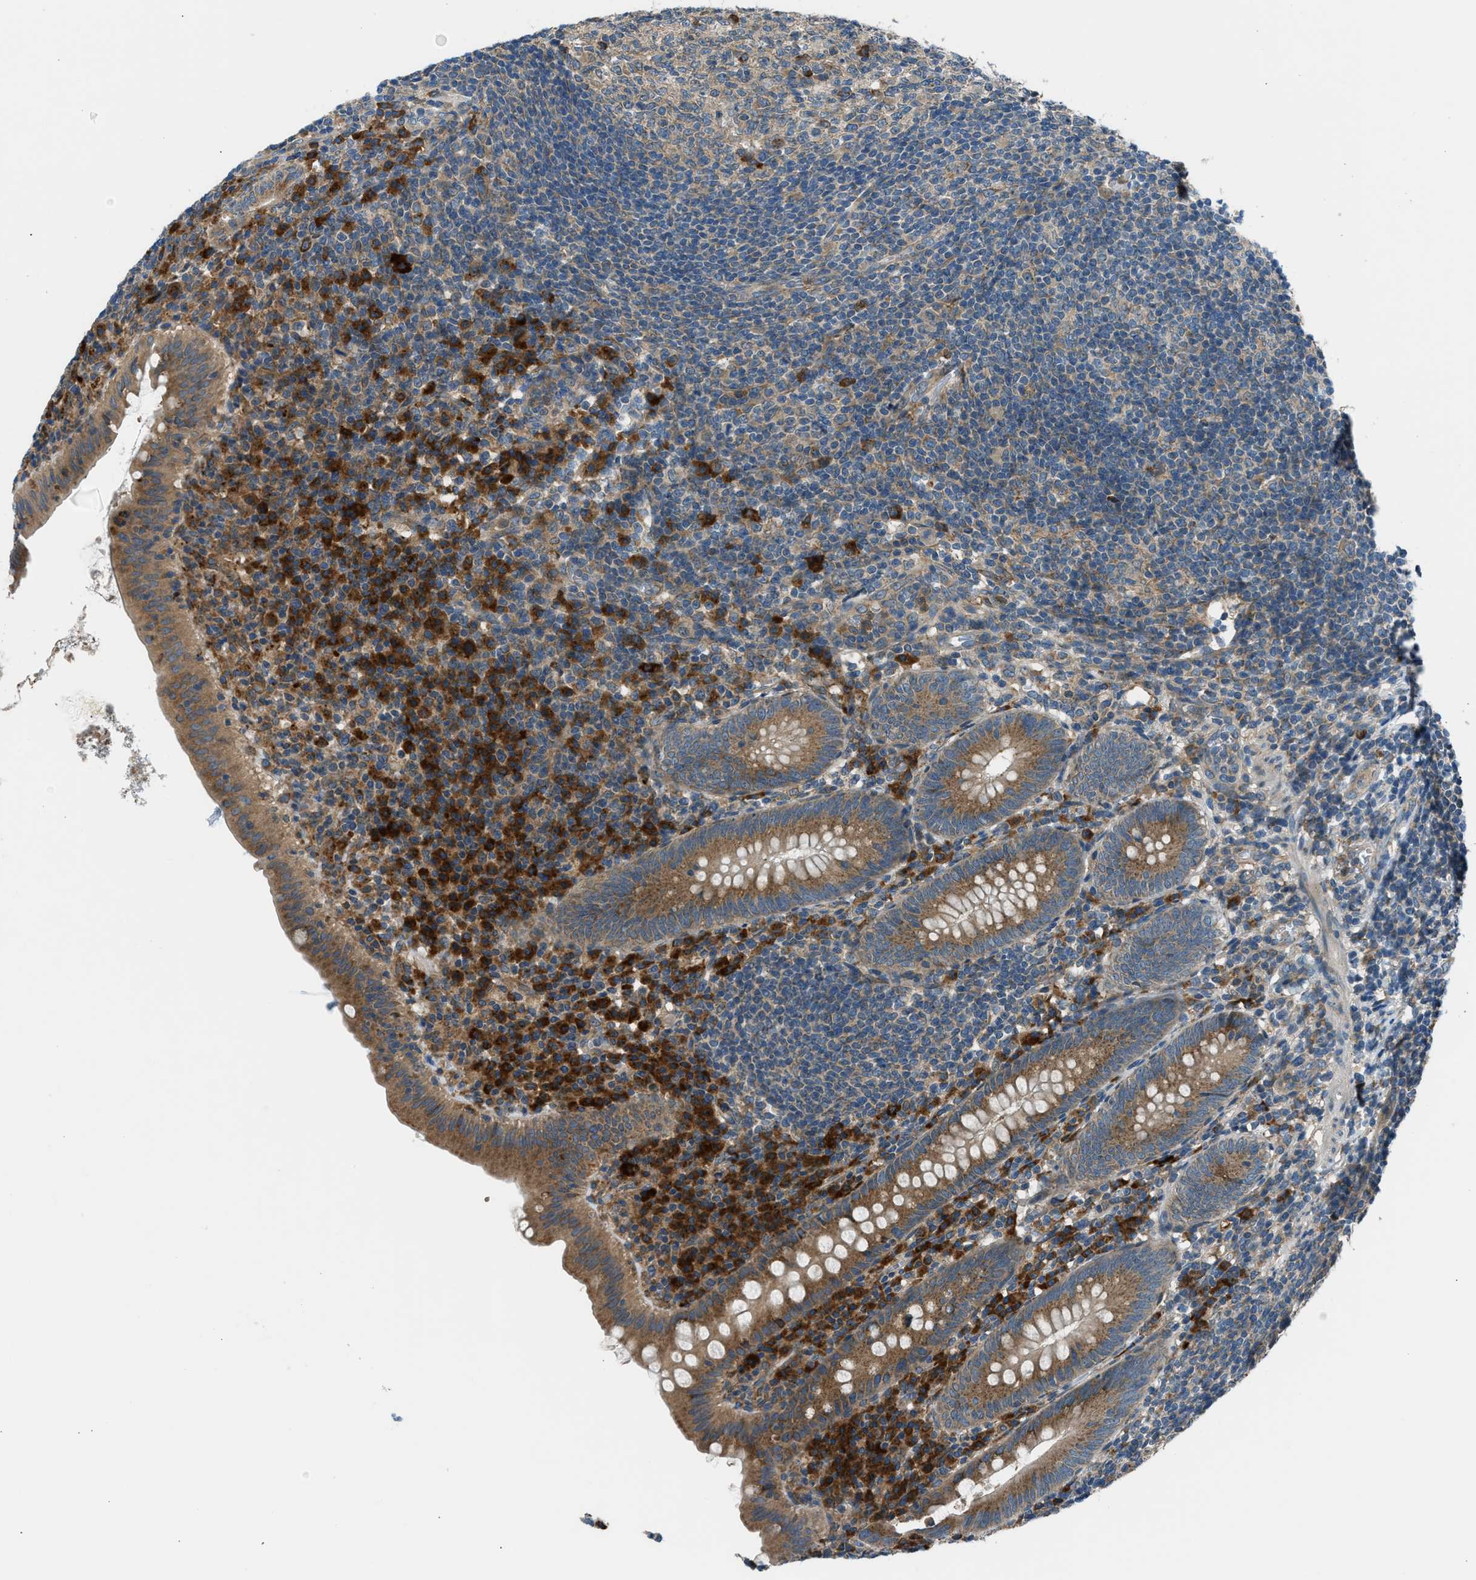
{"staining": {"intensity": "moderate", "quantity": ">75%", "location": "cytoplasmic/membranous"}, "tissue": "appendix", "cell_type": "Glandular cells", "image_type": "normal", "snomed": [{"axis": "morphology", "description": "Normal tissue, NOS"}, {"axis": "topography", "description": "Appendix"}], "caption": "Benign appendix reveals moderate cytoplasmic/membranous positivity in about >75% of glandular cells, visualized by immunohistochemistry.", "gene": "EDARADD", "patient": {"sex": "male", "age": 56}}